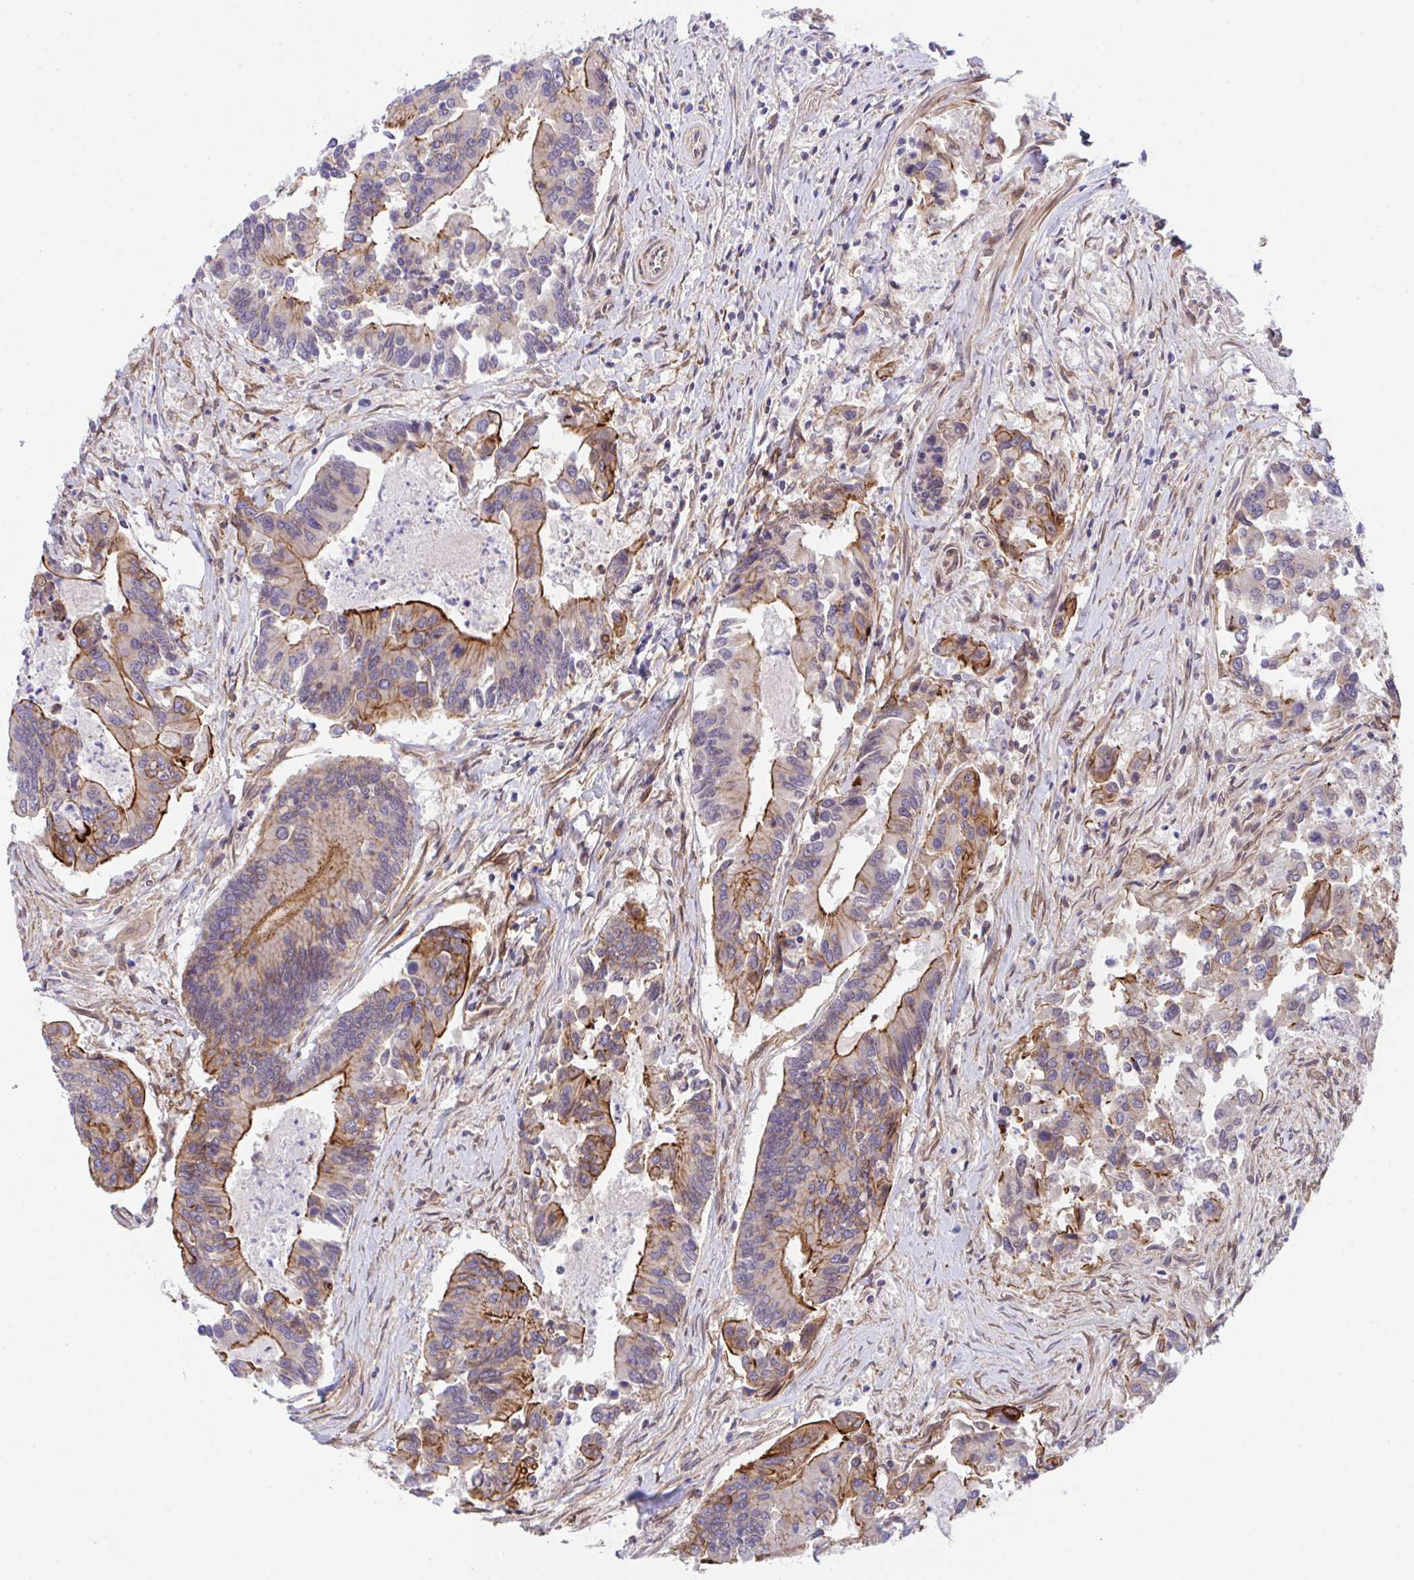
{"staining": {"intensity": "strong", "quantity": "<25%", "location": "cytoplasmic/membranous"}, "tissue": "colorectal cancer", "cell_type": "Tumor cells", "image_type": "cancer", "snomed": [{"axis": "morphology", "description": "Adenocarcinoma, NOS"}, {"axis": "topography", "description": "Colon"}], "caption": "Colorectal cancer (adenocarcinoma) stained with a brown dye exhibits strong cytoplasmic/membranous positive expression in about <25% of tumor cells.", "gene": "ZBED3", "patient": {"sex": "female", "age": 67}}